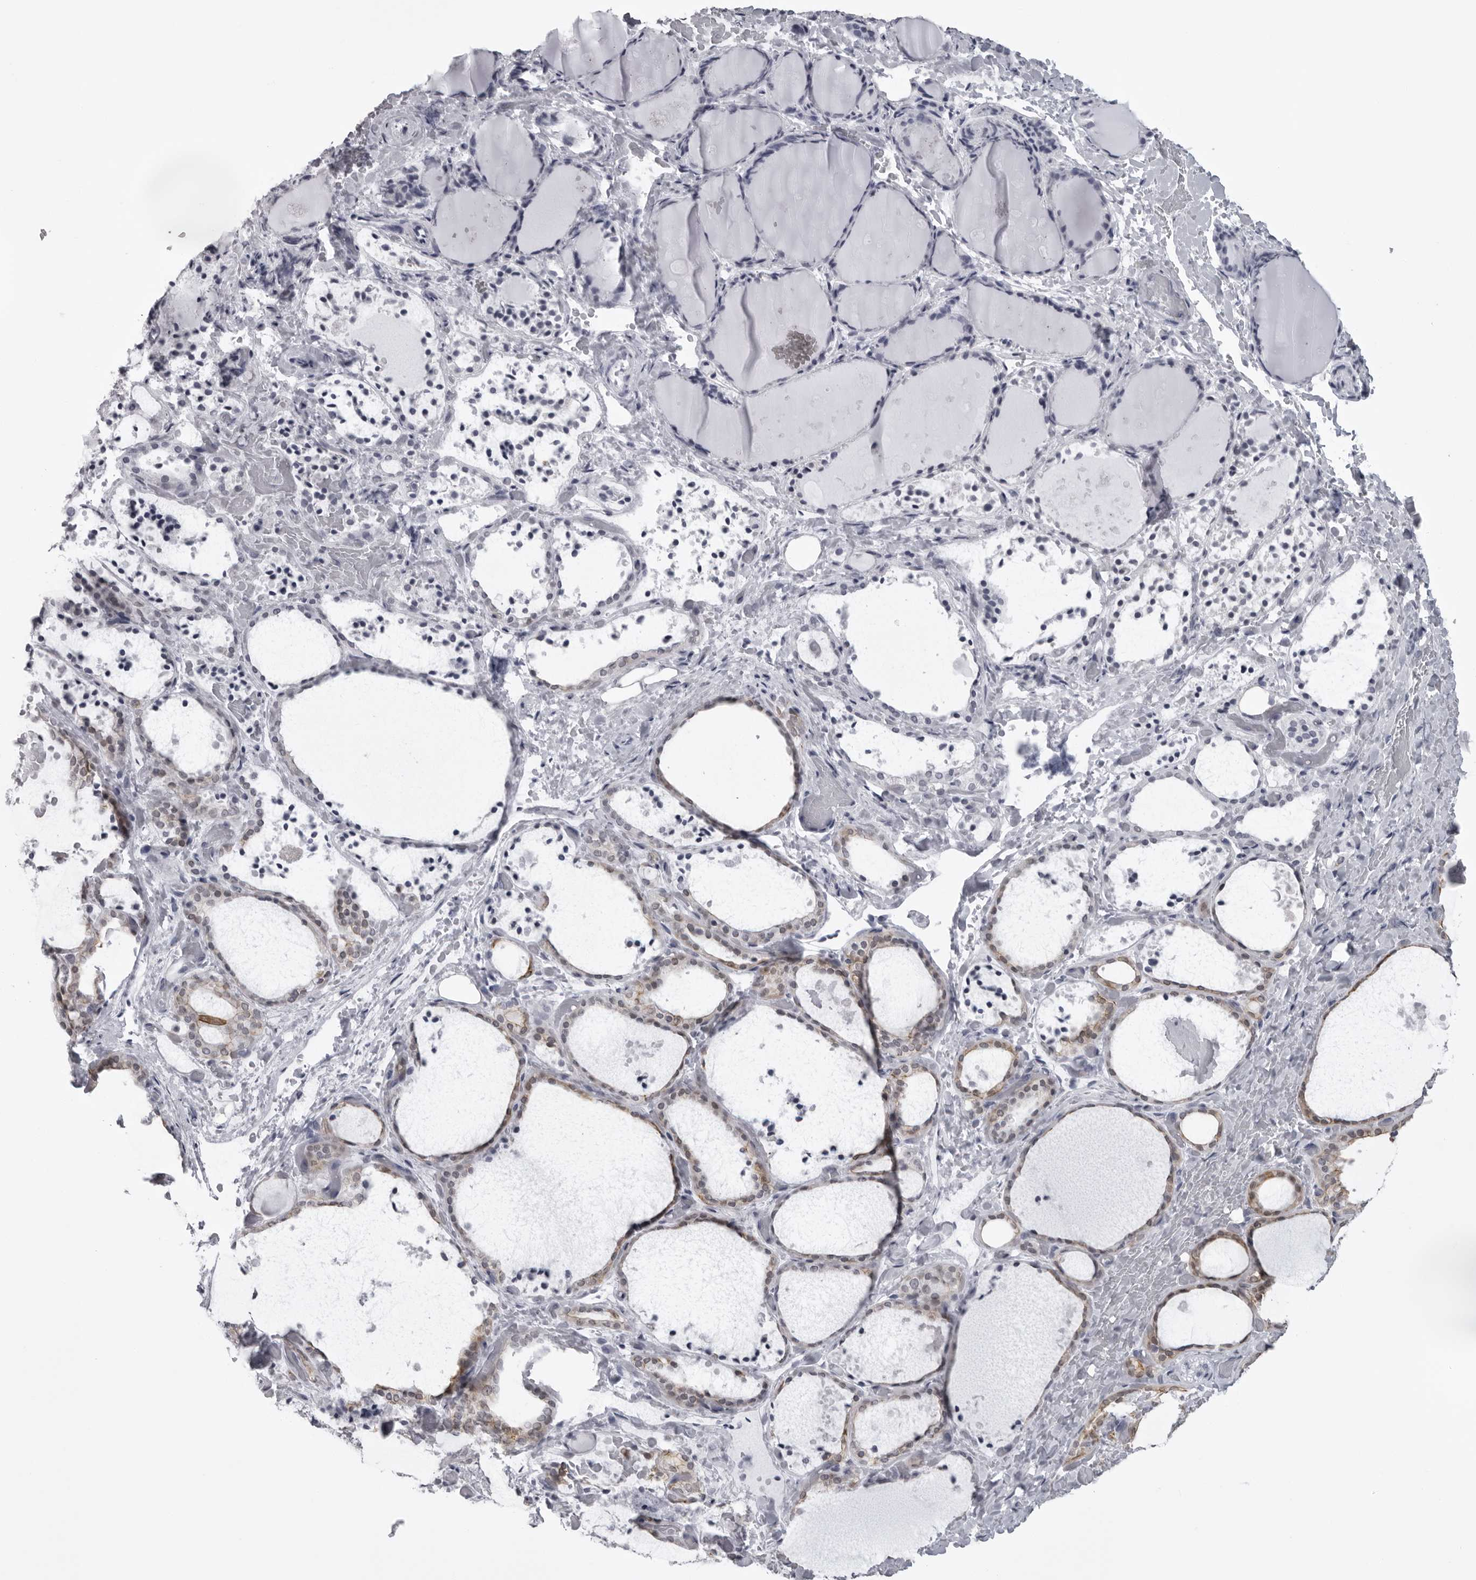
{"staining": {"intensity": "weak", "quantity": "25%-75%", "location": "cytoplasmic/membranous"}, "tissue": "thyroid gland", "cell_type": "Glandular cells", "image_type": "normal", "snomed": [{"axis": "morphology", "description": "Normal tissue, NOS"}, {"axis": "topography", "description": "Thyroid gland"}], "caption": "Benign thyroid gland displays weak cytoplasmic/membranous staining in approximately 25%-75% of glandular cells.", "gene": "UROD", "patient": {"sex": "female", "age": 44}}